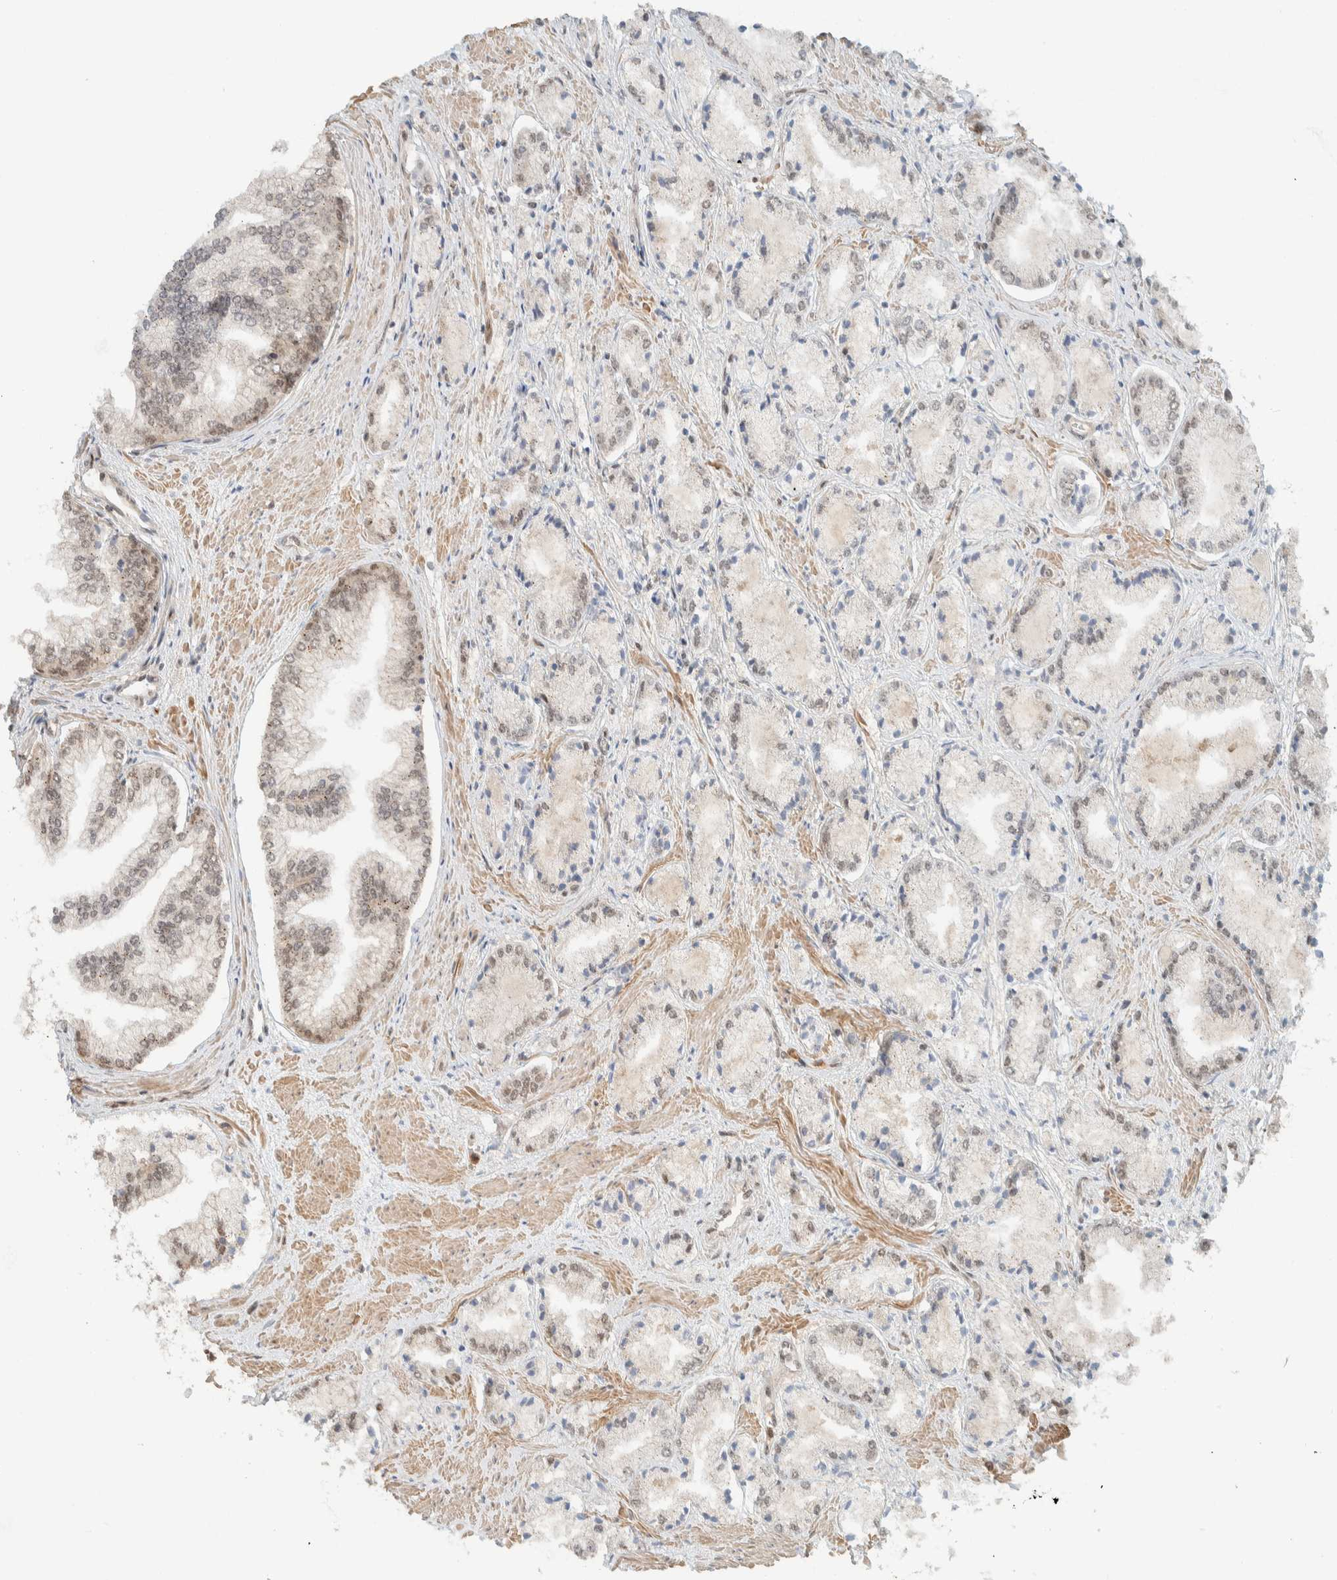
{"staining": {"intensity": "weak", "quantity": "<25%", "location": "nuclear"}, "tissue": "prostate cancer", "cell_type": "Tumor cells", "image_type": "cancer", "snomed": [{"axis": "morphology", "description": "Adenocarcinoma, Low grade"}, {"axis": "topography", "description": "Prostate"}], "caption": "Histopathology image shows no protein positivity in tumor cells of prostate cancer tissue.", "gene": "ZBTB2", "patient": {"sex": "male", "age": 52}}